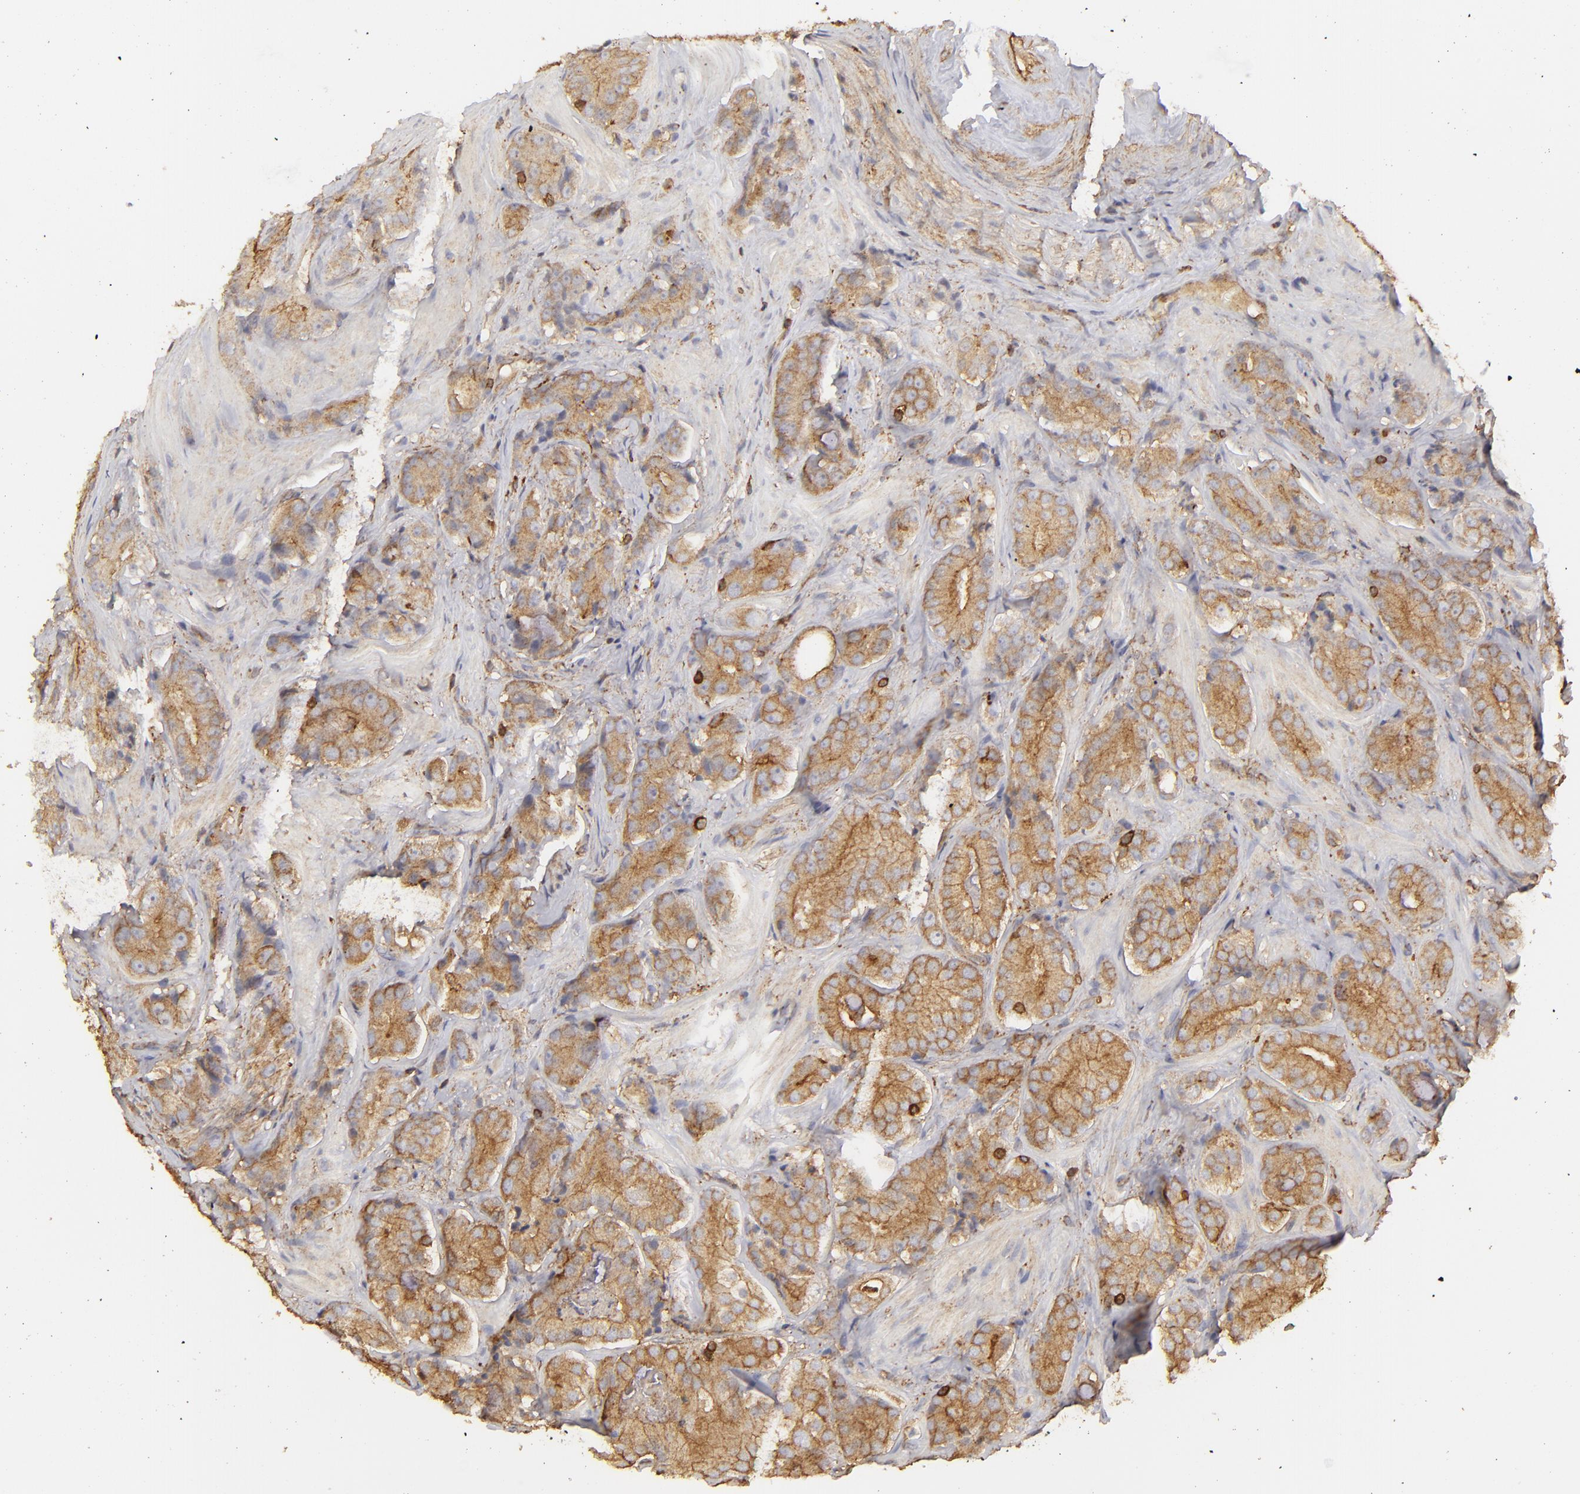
{"staining": {"intensity": "strong", "quantity": ">75%", "location": "cytoplasmic/membranous"}, "tissue": "prostate cancer", "cell_type": "Tumor cells", "image_type": "cancer", "snomed": [{"axis": "morphology", "description": "Adenocarcinoma, High grade"}, {"axis": "topography", "description": "Prostate"}], "caption": "Immunohistochemical staining of human prostate high-grade adenocarcinoma shows high levels of strong cytoplasmic/membranous expression in about >75% of tumor cells. (DAB (3,3'-diaminobenzidine) IHC, brown staining for protein, blue staining for nuclei).", "gene": "ACTB", "patient": {"sex": "male", "age": 70}}